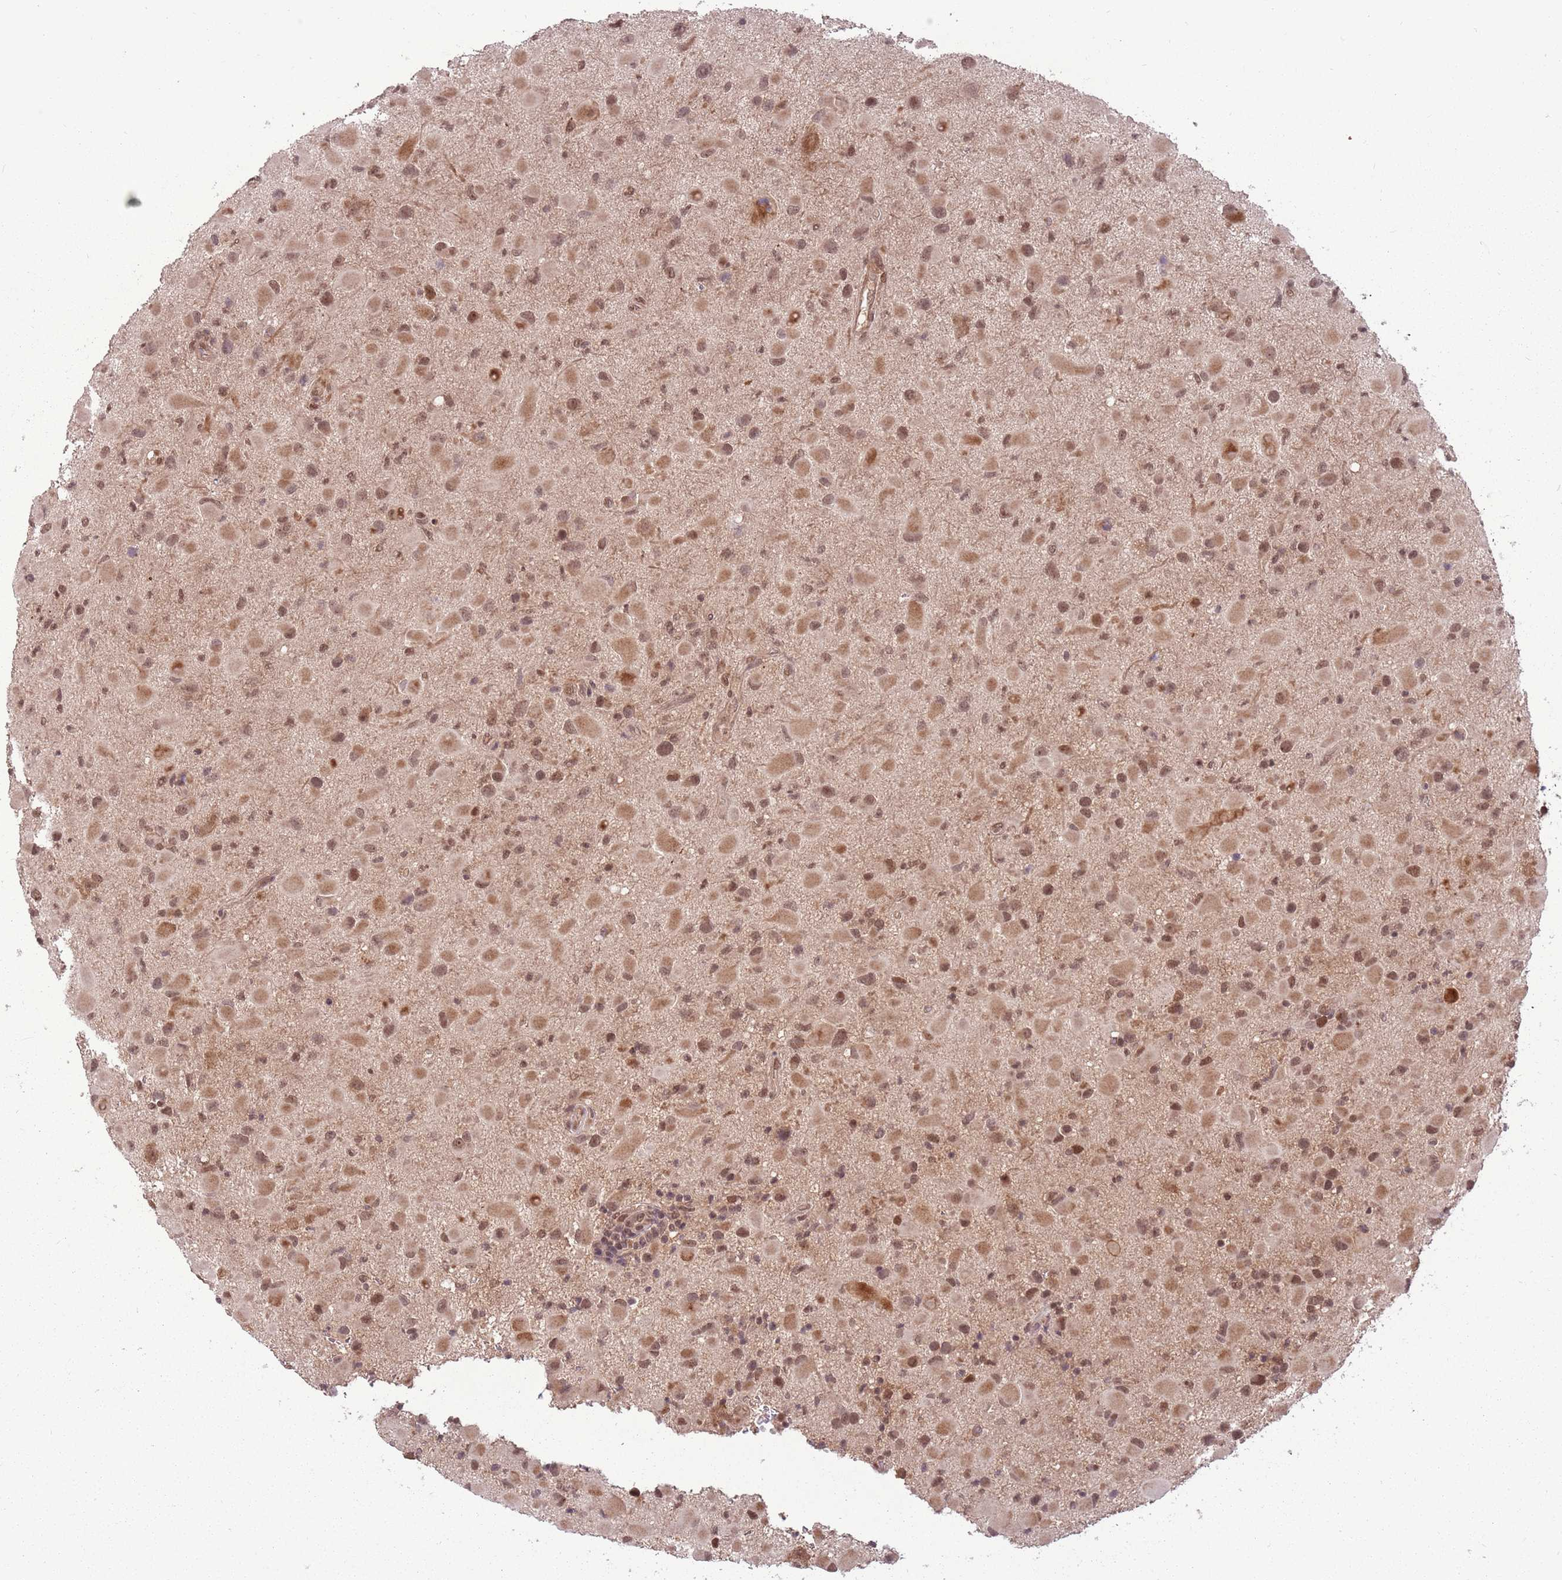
{"staining": {"intensity": "weak", "quantity": ">75%", "location": "cytoplasmic/membranous,nuclear"}, "tissue": "glioma", "cell_type": "Tumor cells", "image_type": "cancer", "snomed": [{"axis": "morphology", "description": "Glioma, malignant, Low grade"}, {"axis": "topography", "description": "Brain"}], "caption": "IHC (DAB (3,3'-diaminobenzidine)) staining of human glioma demonstrates weak cytoplasmic/membranous and nuclear protein expression in approximately >75% of tumor cells.", "gene": "ADAMTS3", "patient": {"sex": "female", "age": 32}}